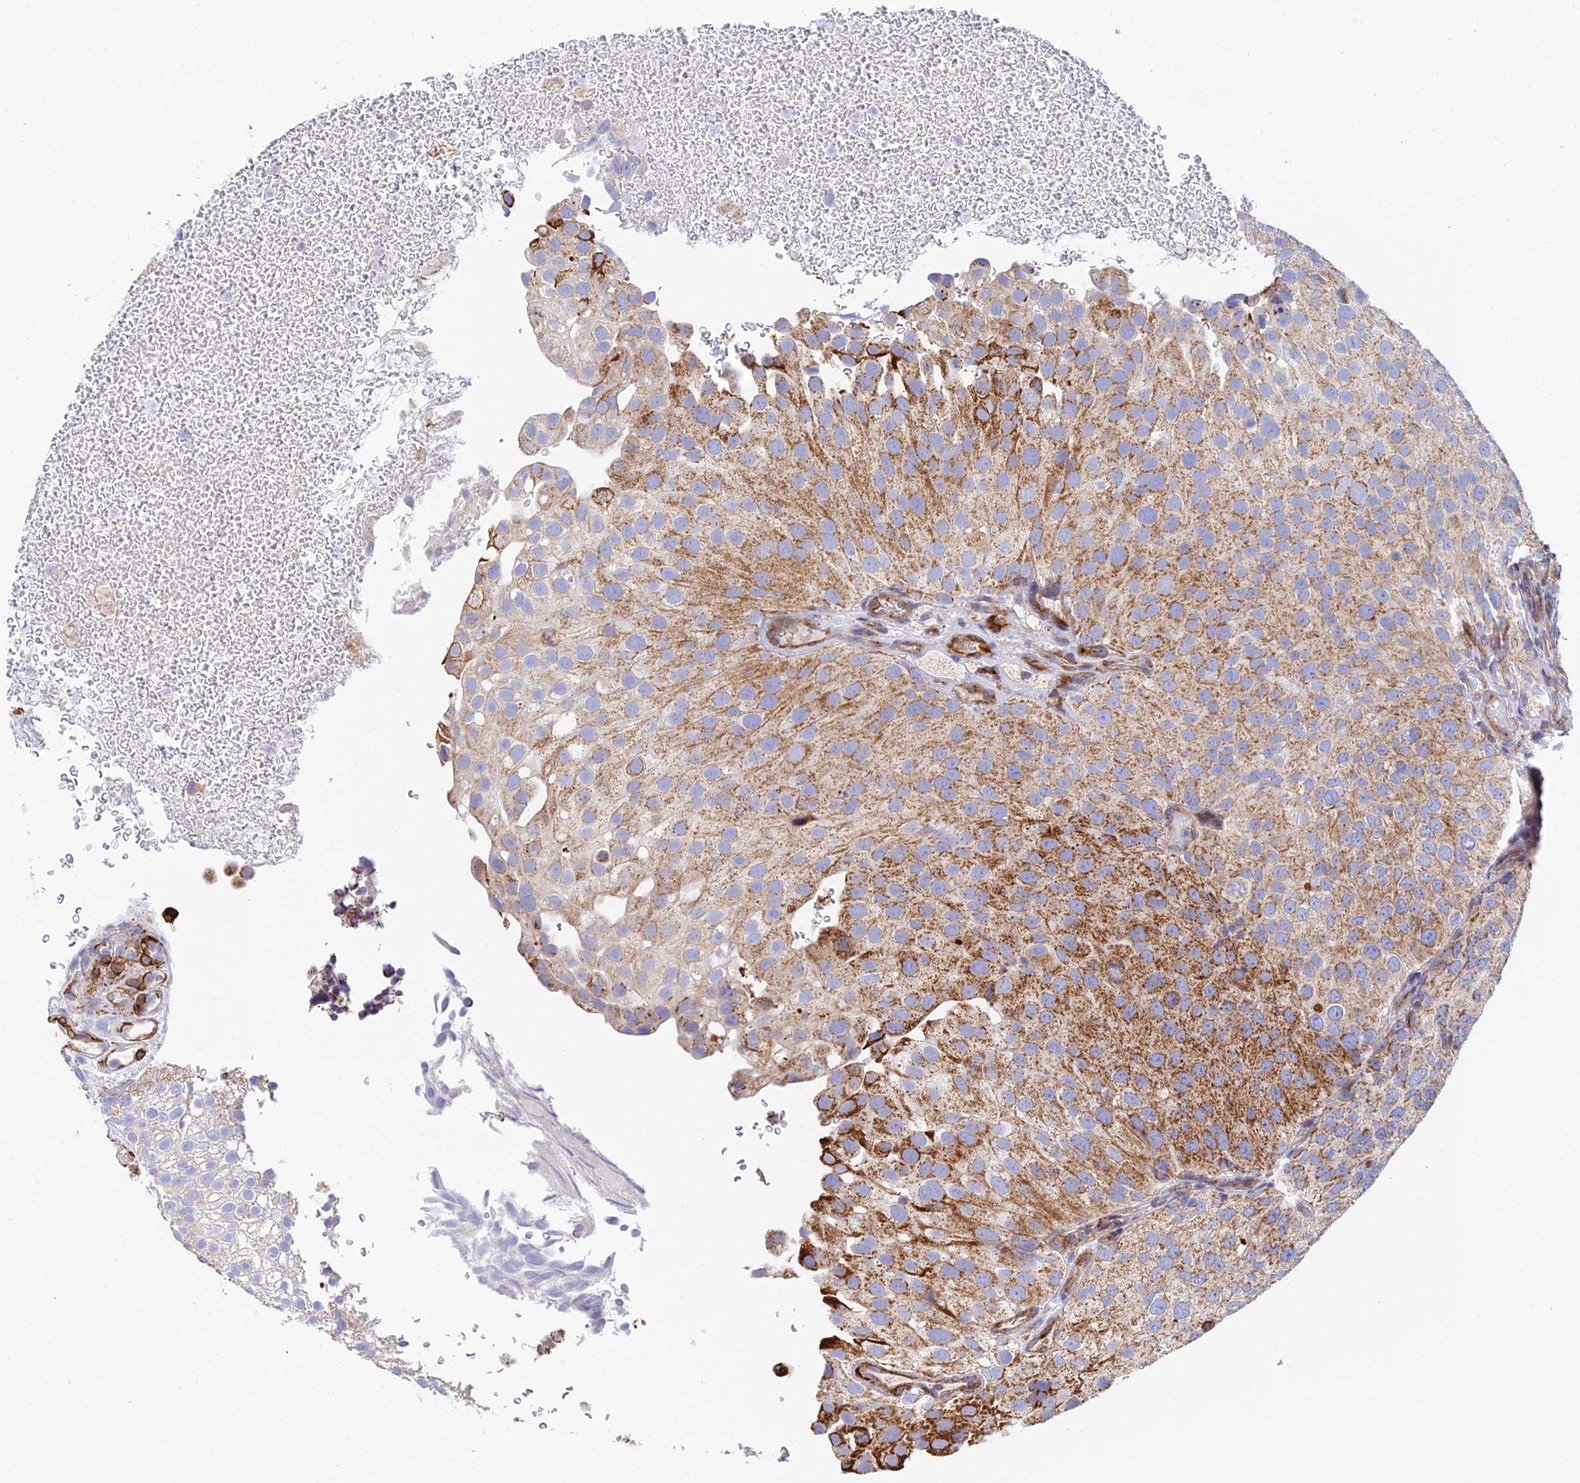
{"staining": {"intensity": "moderate", "quantity": ">75%", "location": "cytoplasmic/membranous"}, "tissue": "urothelial cancer", "cell_type": "Tumor cells", "image_type": "cancer", "snomed": [{"axis": "morphology", "description": "Urothelial carcinoma, Low grade"}, {"axis": "topography", "description": "Urinary bladder"}], "caption": "Protein analysis of urothelial cancer tissue displays moderate cytoplasmic/membranous positivity in about >75% of tumor cells.", "gene": "CSPG4", "patient": {"sex": "male", "age": 78}}